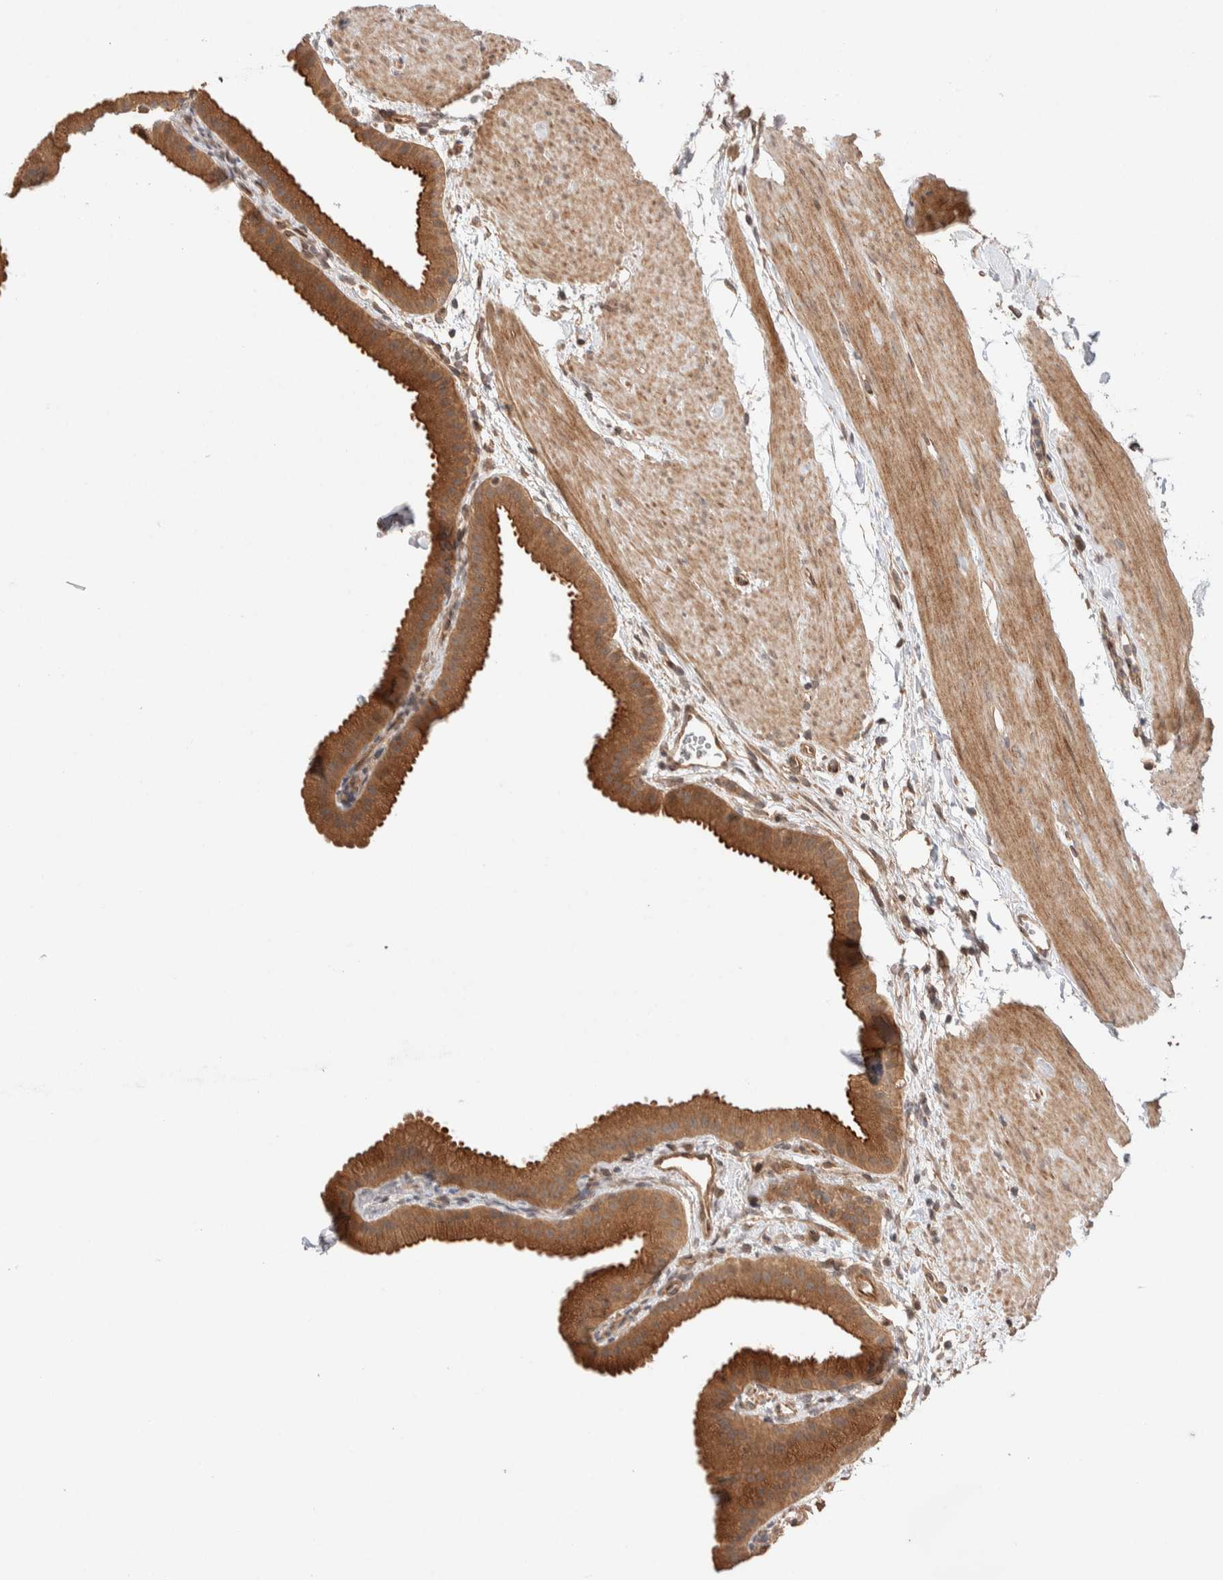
{"staining": {"intensity": "moderate", "quantity": ">75%", "location": "cytoplasmic/membranous"}, "tissue": "gallbladder", "cell_type": "Glandular cells", "image_type": "normal", "snomed": [{"axis": "morphology", "description": "Normal tissue, NOS"}, {"axis": "topography", "description": "Gallbladder"}], "caption": "A medium amount of moderate cytoplasmic/membranous staining is present in about >75% of glandular cells in unremarkable gallbladder. (brown staining indicates protein expression, while blue staining denotes nuclei).", "gene": "PRDM15", "patient": {"sex": "female", "age": 64}}